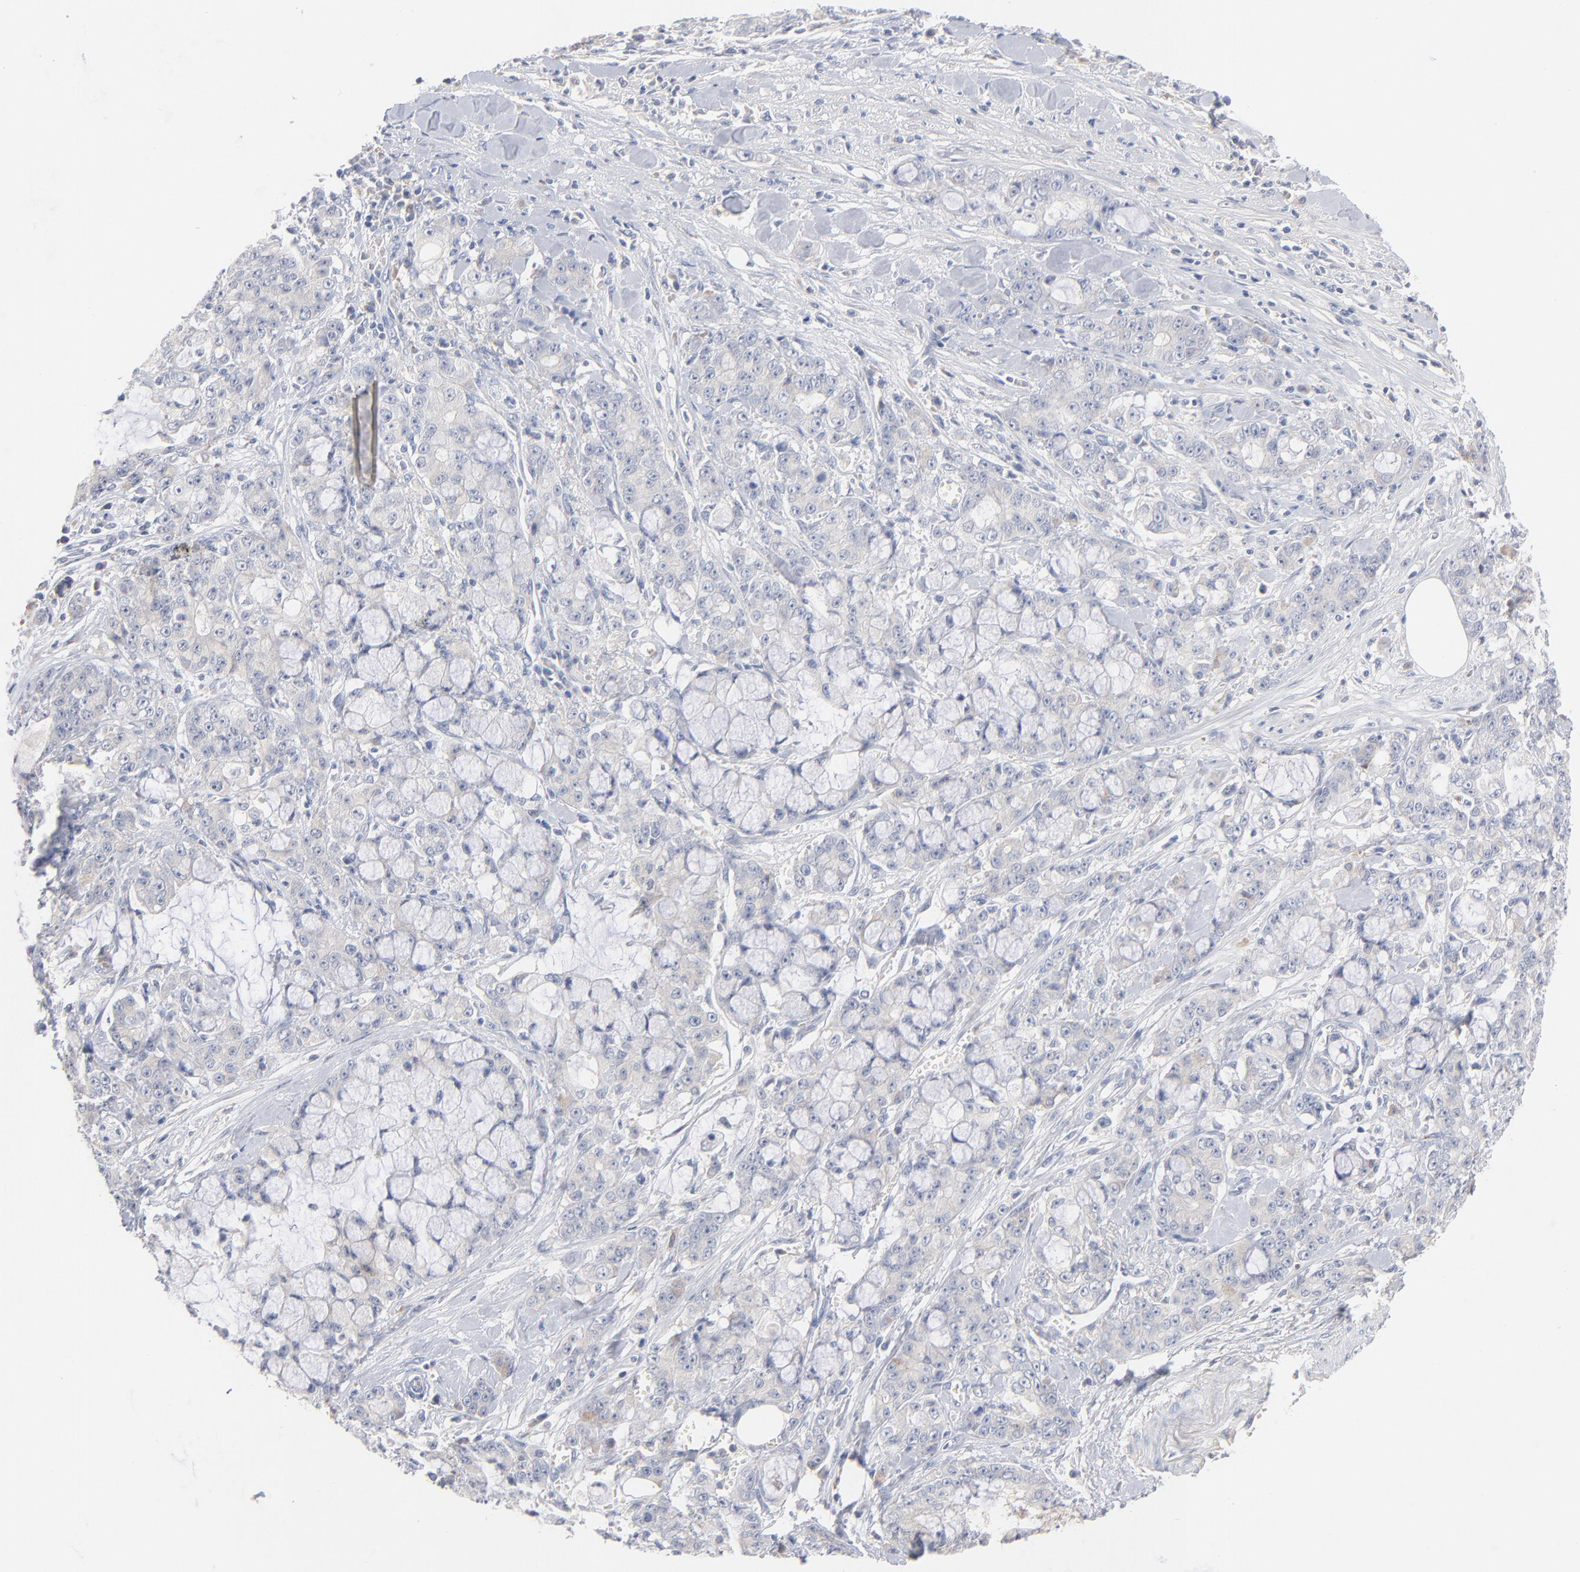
{"staining": {"intensity": "negative", "quantity": "none", "location": "none"}, "tissue": "pancreatic cancer", "cell_type": "Tumor cells", "image_type": "cancer", "snomed": [{"axis": "morphology", "description": "Adenocarcinoma, NOS"}, {"axis": "topography", "description": "Pancreas"}], "caption": "Photomicrograph shows no significant protein staining in tumor cells of adenocarcinoma (pancreatic).", "gene": "F12", "patient": {"sex": "female", "age": 73}}